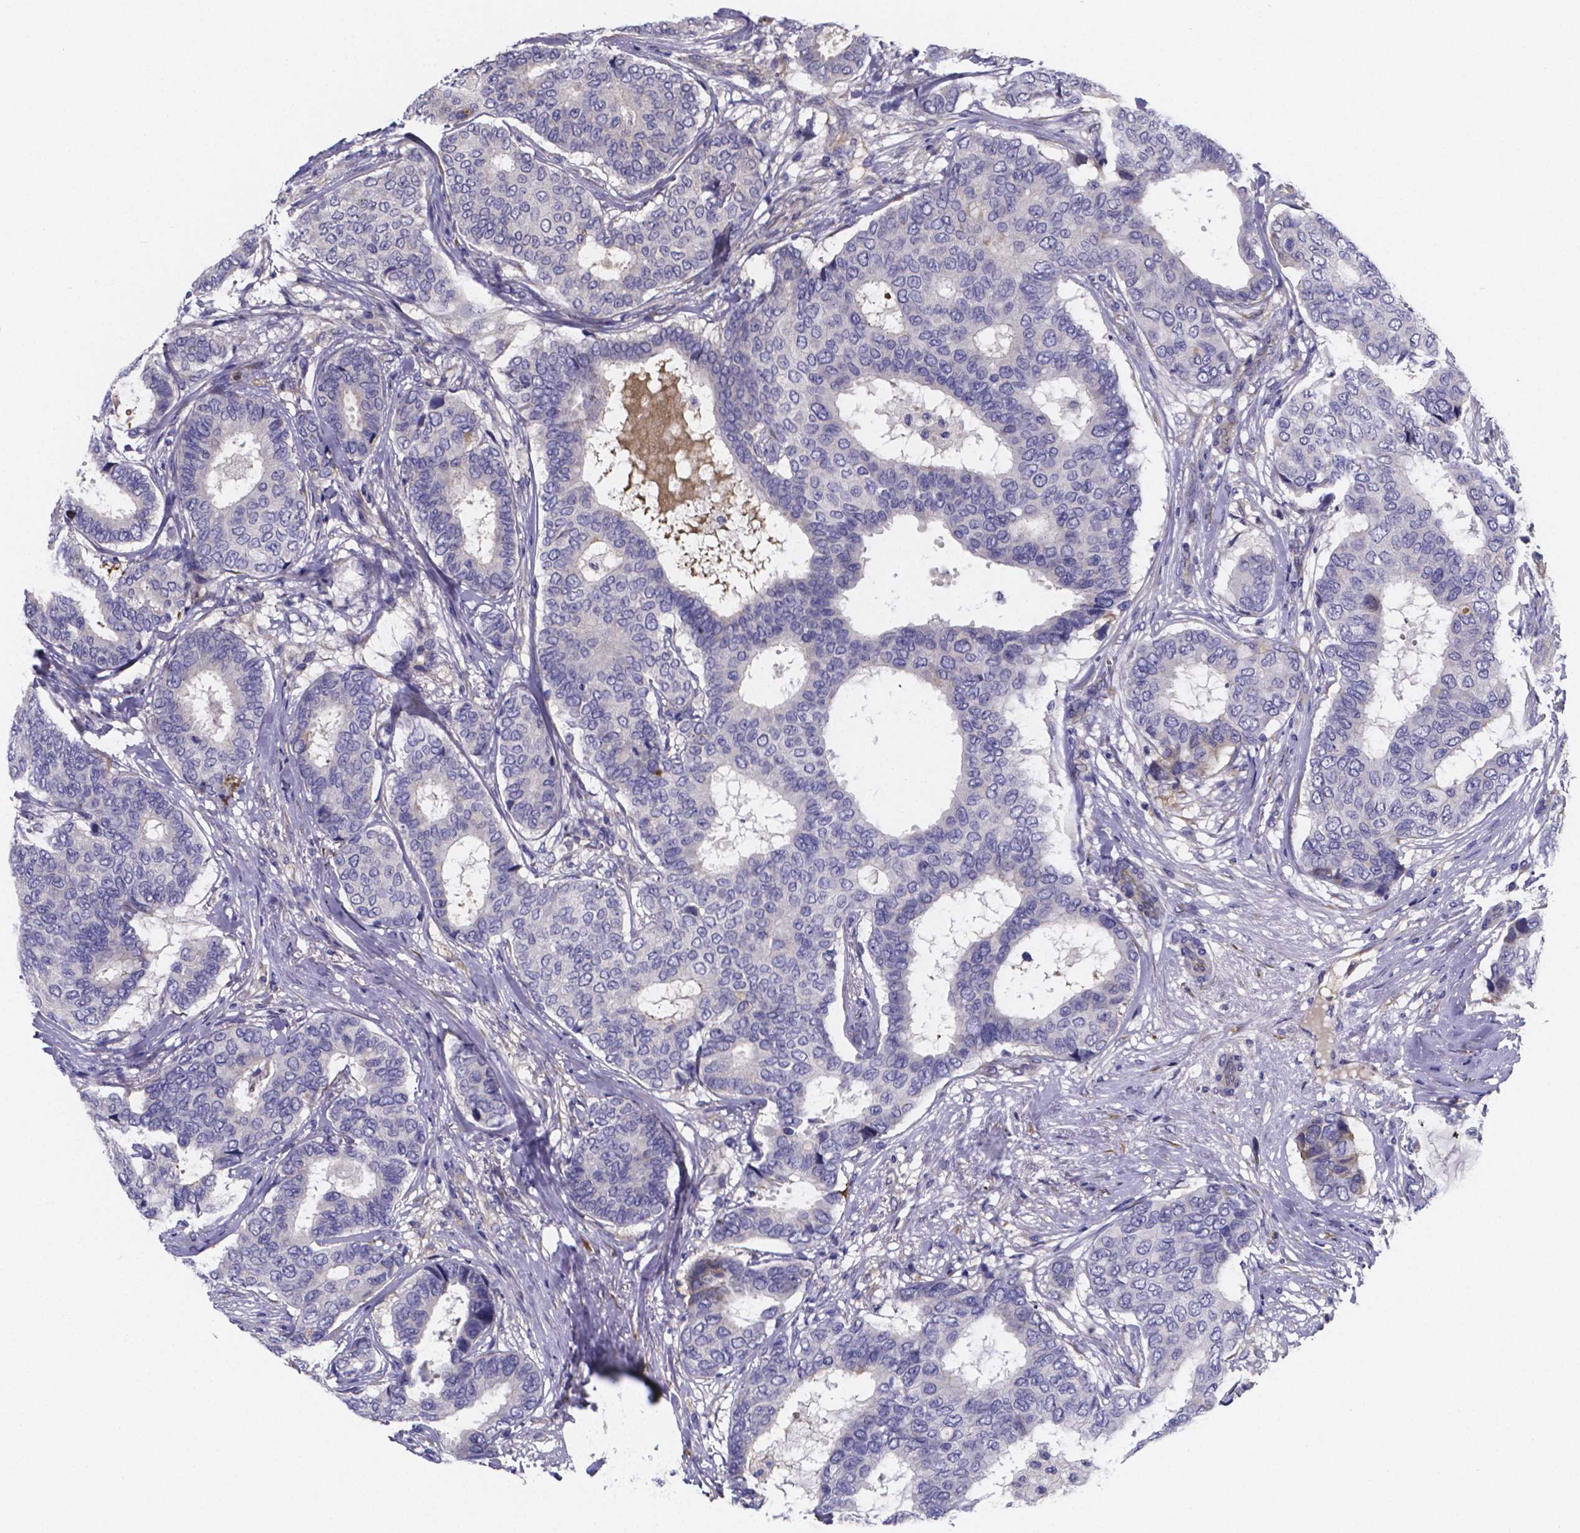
{"staining": {"intensity": "negative", "quantity": "none", "location": "none"}, "tissue": "breast cancer", "cell_type": "Tumor cells", "image_type": "cancer", "snomed": [{"axis": "morphology", "description": "Duct carcinoma"}, {"axis": "topography", "description": "Breast"}], "caption": "Human breast infiltrating ductal carcinoma stained for a protein using immunohistochemistry (IHC) exhibits no positivity in tumor cells.", "gene": "SFRP4", "patient": {"sex": "female", "age": 75}}